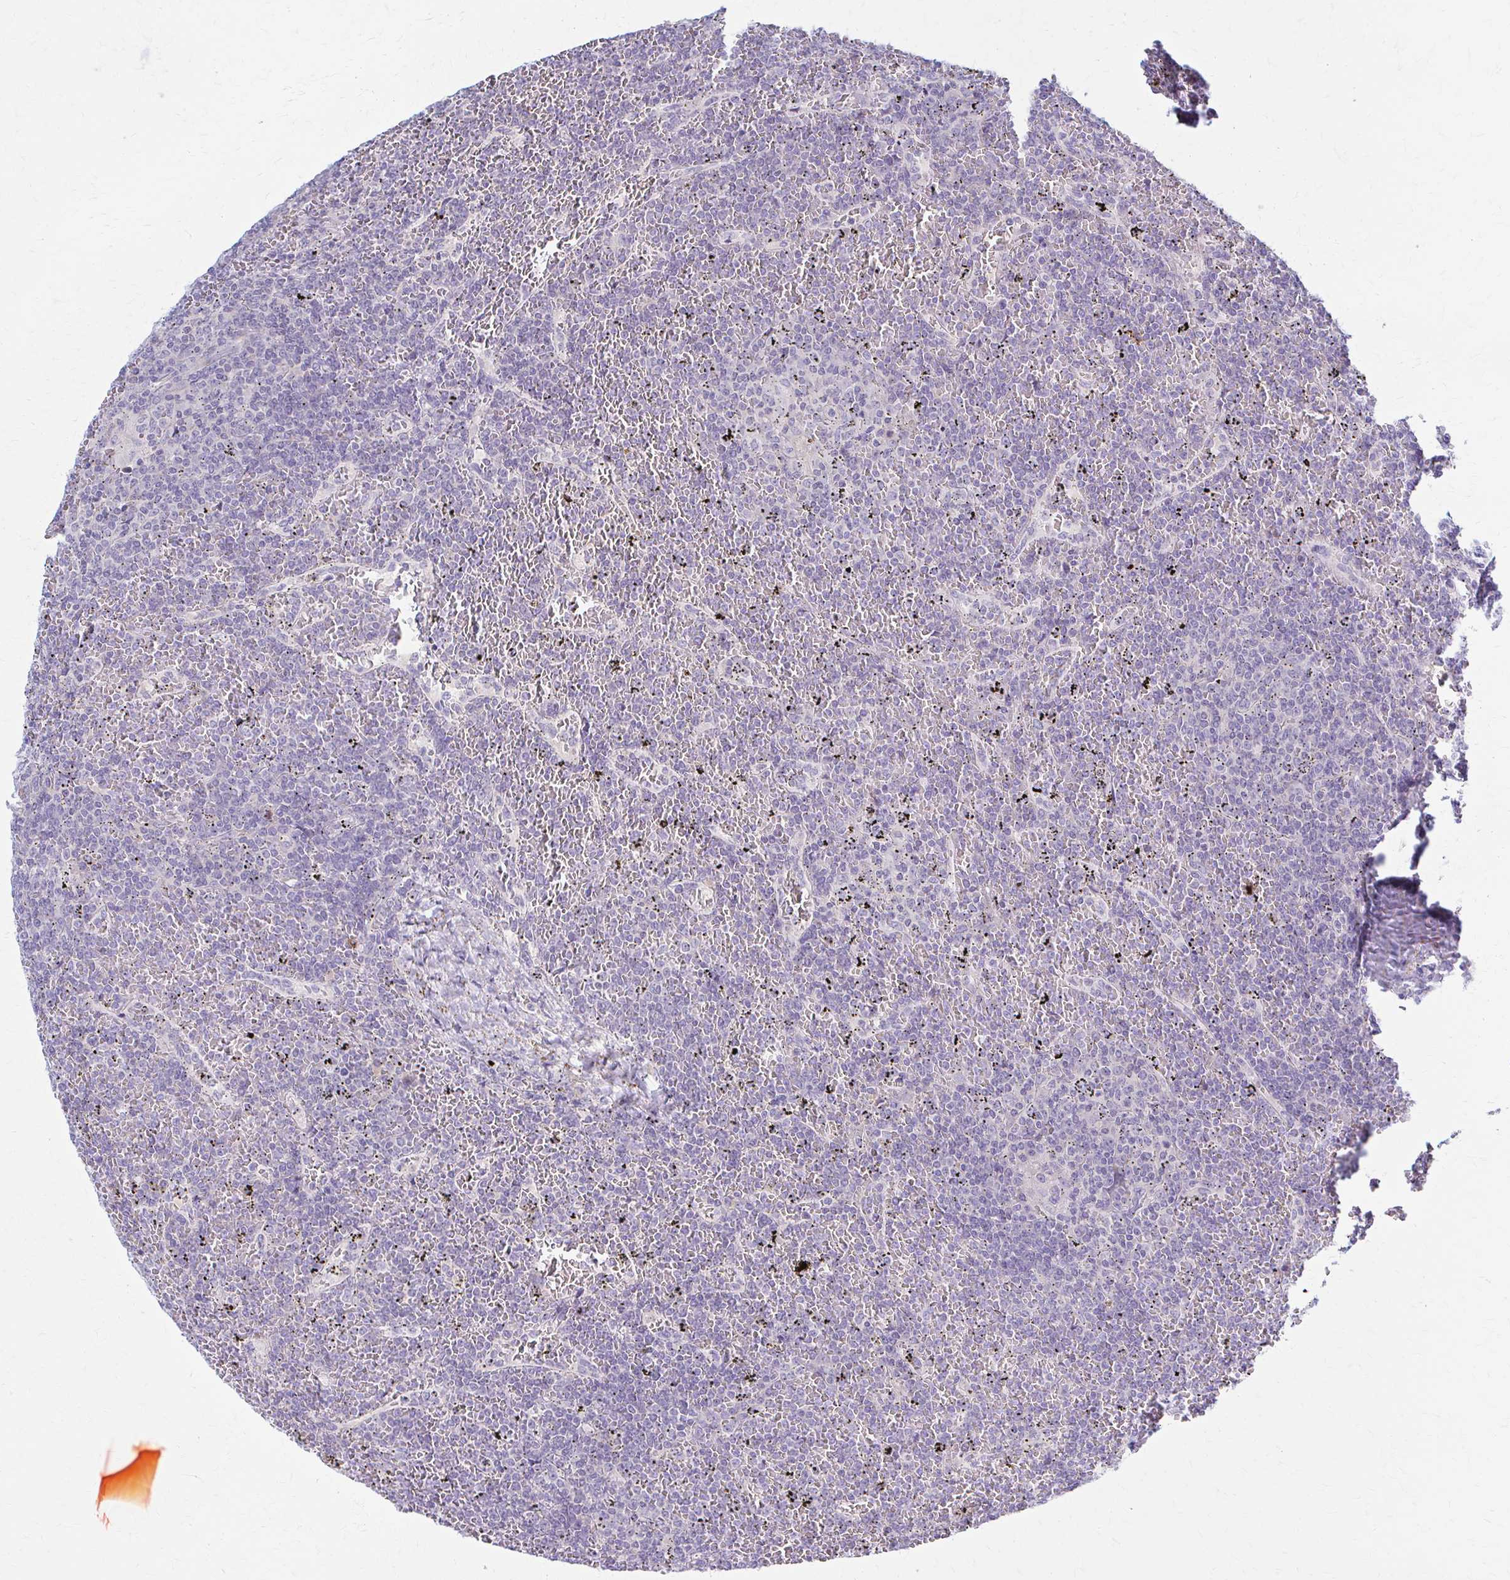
{"staining": {"intensity": "negative", "quantity": "none", "location": "none"}, "tissue": "lymphoma", "cell_type": "Tumor cells", "image_type": "cancer", "snomed": [{"axis": "morphology", "description": "Malignant lymphoma, non-Hodgkin's type, Low grade"}, {"axis": "topography", "description": "Spleen"}], "caption": "Immunohistochemical staining of lymphoma displays no significant expression in tumor cells.", "gene": "PRKRA", "patient": {"sex": "female", "age": 19}}